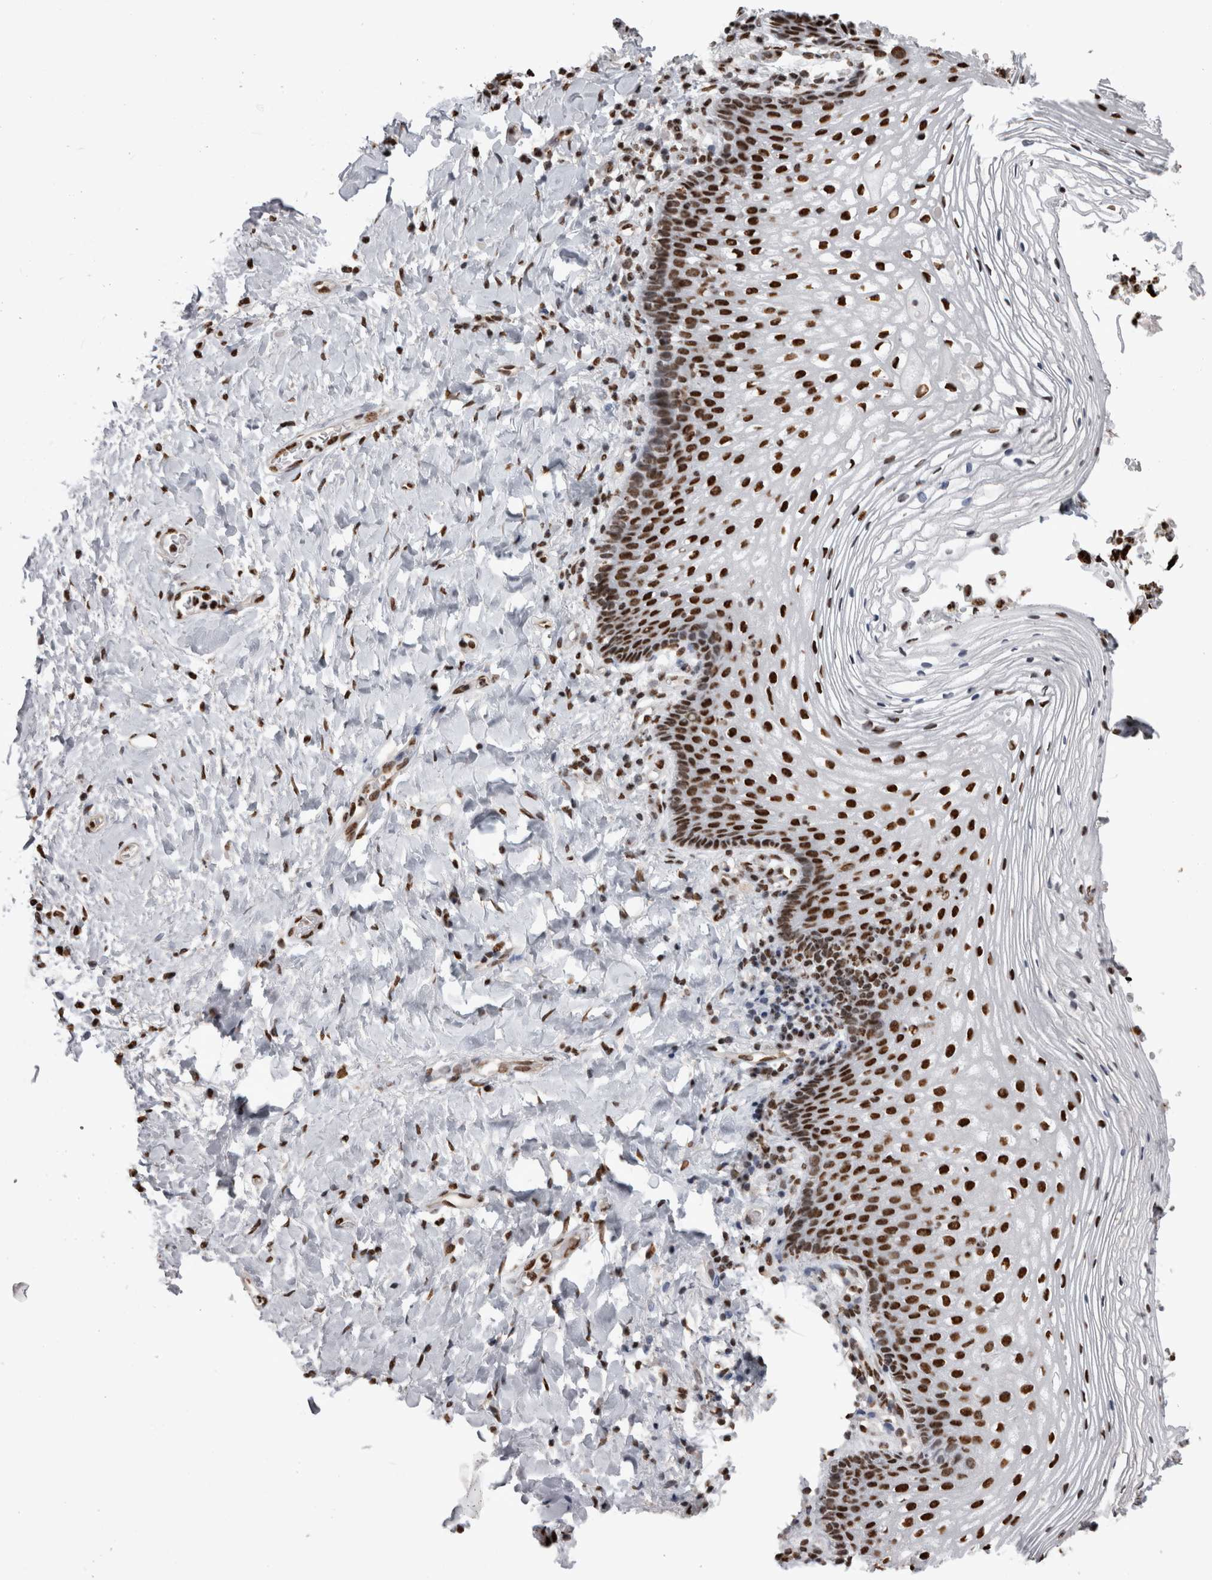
{"staining": {"intensity": "strong", "quantity": ">75%", "location": "nuclear"}, "tissue": "vagina", "cell_type": "Squamous epithelial cells", "image_type": "normal", "snomed": [{"axis": "morphology", "description": "Normal tissue, NOS"}, {"axis": "topography", "description": "Vagina"}], "caption": "Protein staining by immunohistochemistry (IHC) demonstrates strong nuclear expression in about >75% of squamous epithelial cells in benign vagina. Using DAB (brown) and hematoxylin (blue) stains, captured at high magnification using brightfield microscopy.", "gene": "HNRNPM", "patient": {"sex": "female", "age": 60}}